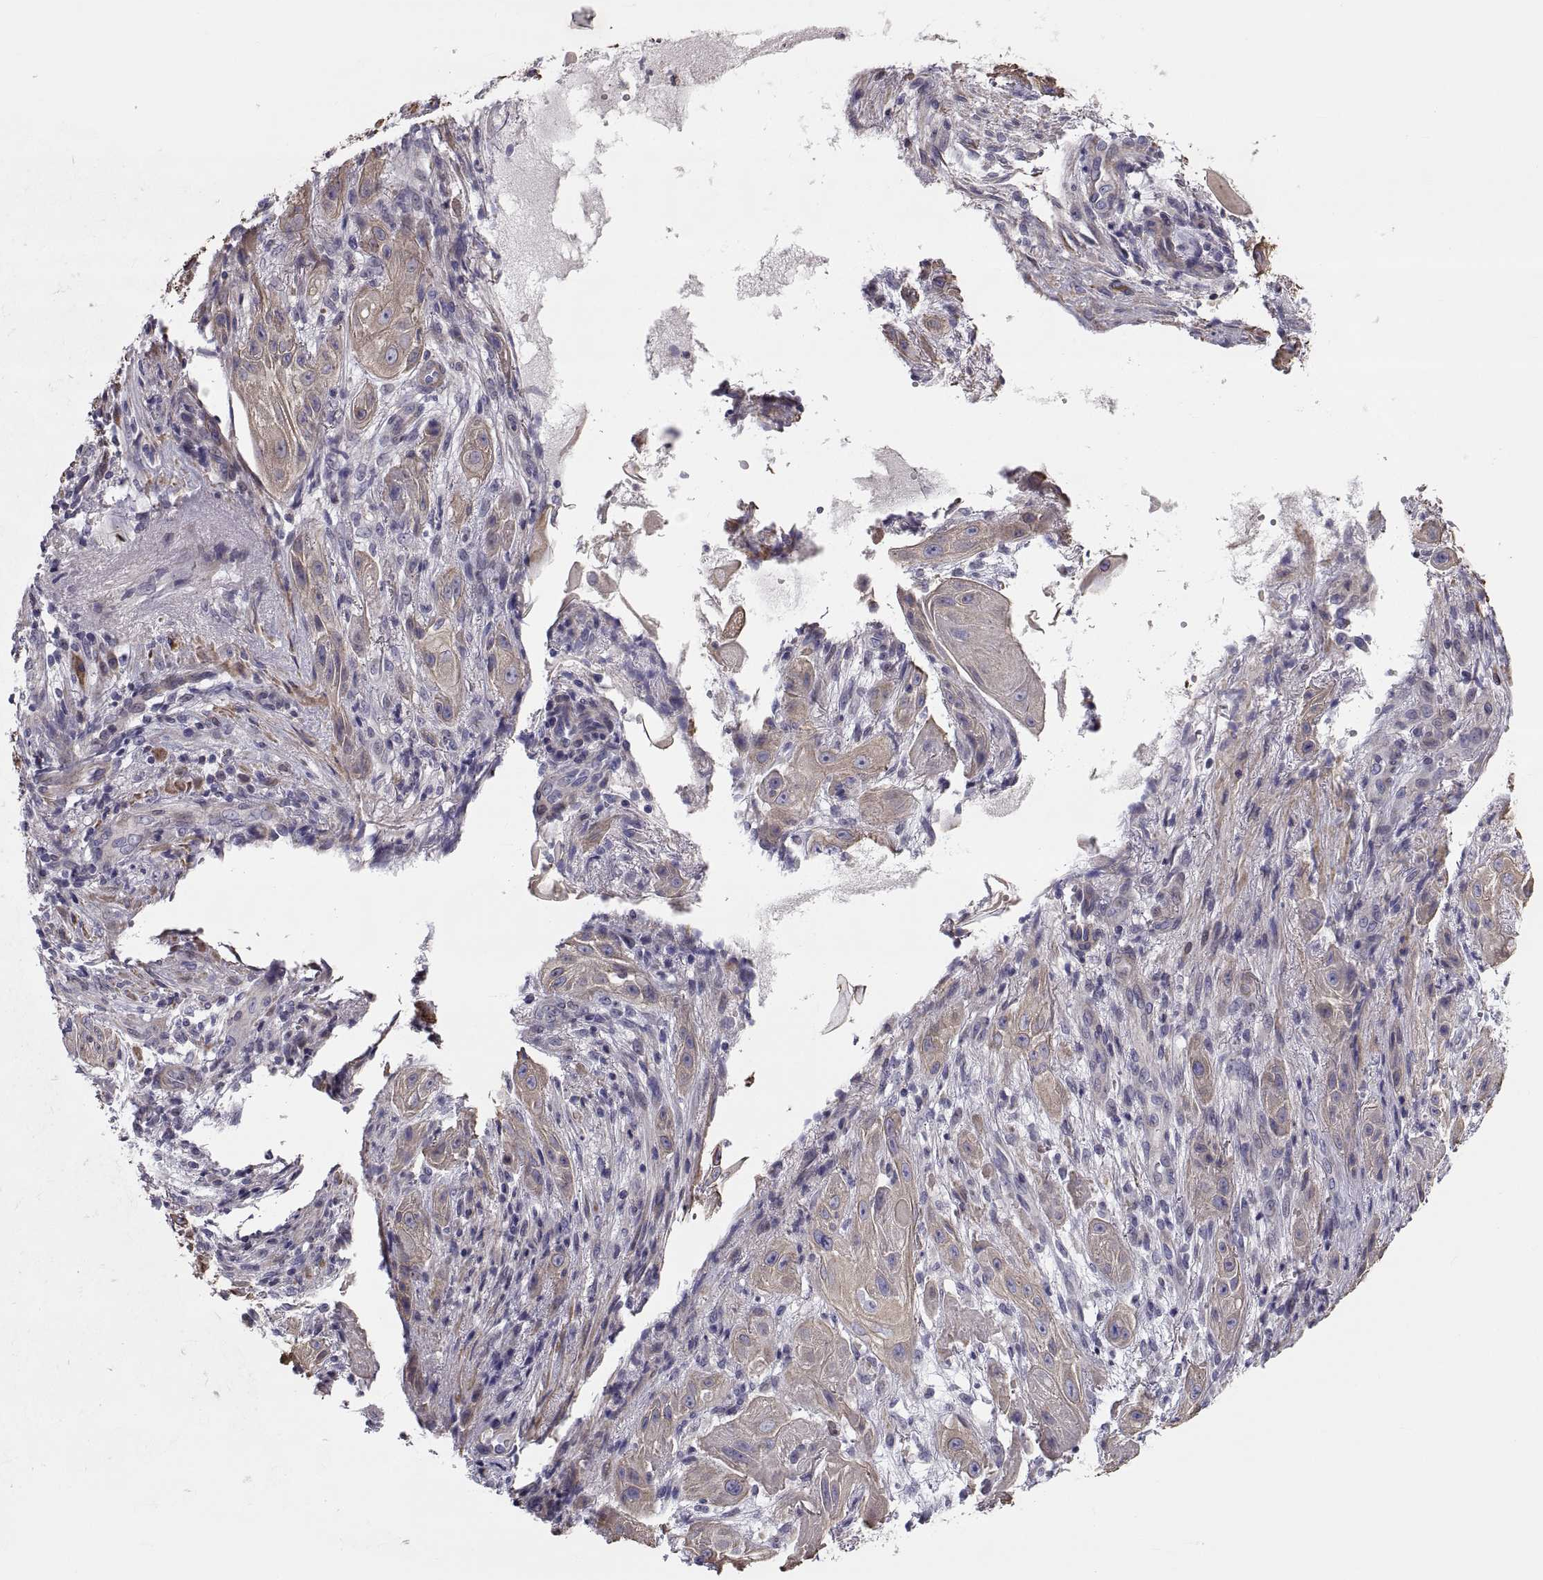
{"staining": {"intensity": "moderate", "quantity": "<25%", "location": "cytoplasmic/membranous"}, "tissue": "skin cancer", "cell_type": "Tumor cells", "image_type": "cancer", "snomed": [{"axis": "morphology", "description": "Squamous cell carcinoma, NOS"}, {"axis": "topography", "description": "Skin"}], "caption": "Brown immunohistochemical staining in human skin cancer (squamous cell carcinoma) demonstrates moderate cytoplasmic/membranous positivity in about <25% of tumor cells. (Stains: DAB in brown, nuclei in blue, Microscopy: brightfield microscopy at high magnification).", "gene": "ANO1", "patient": {"sex": "male", "age": 62}}